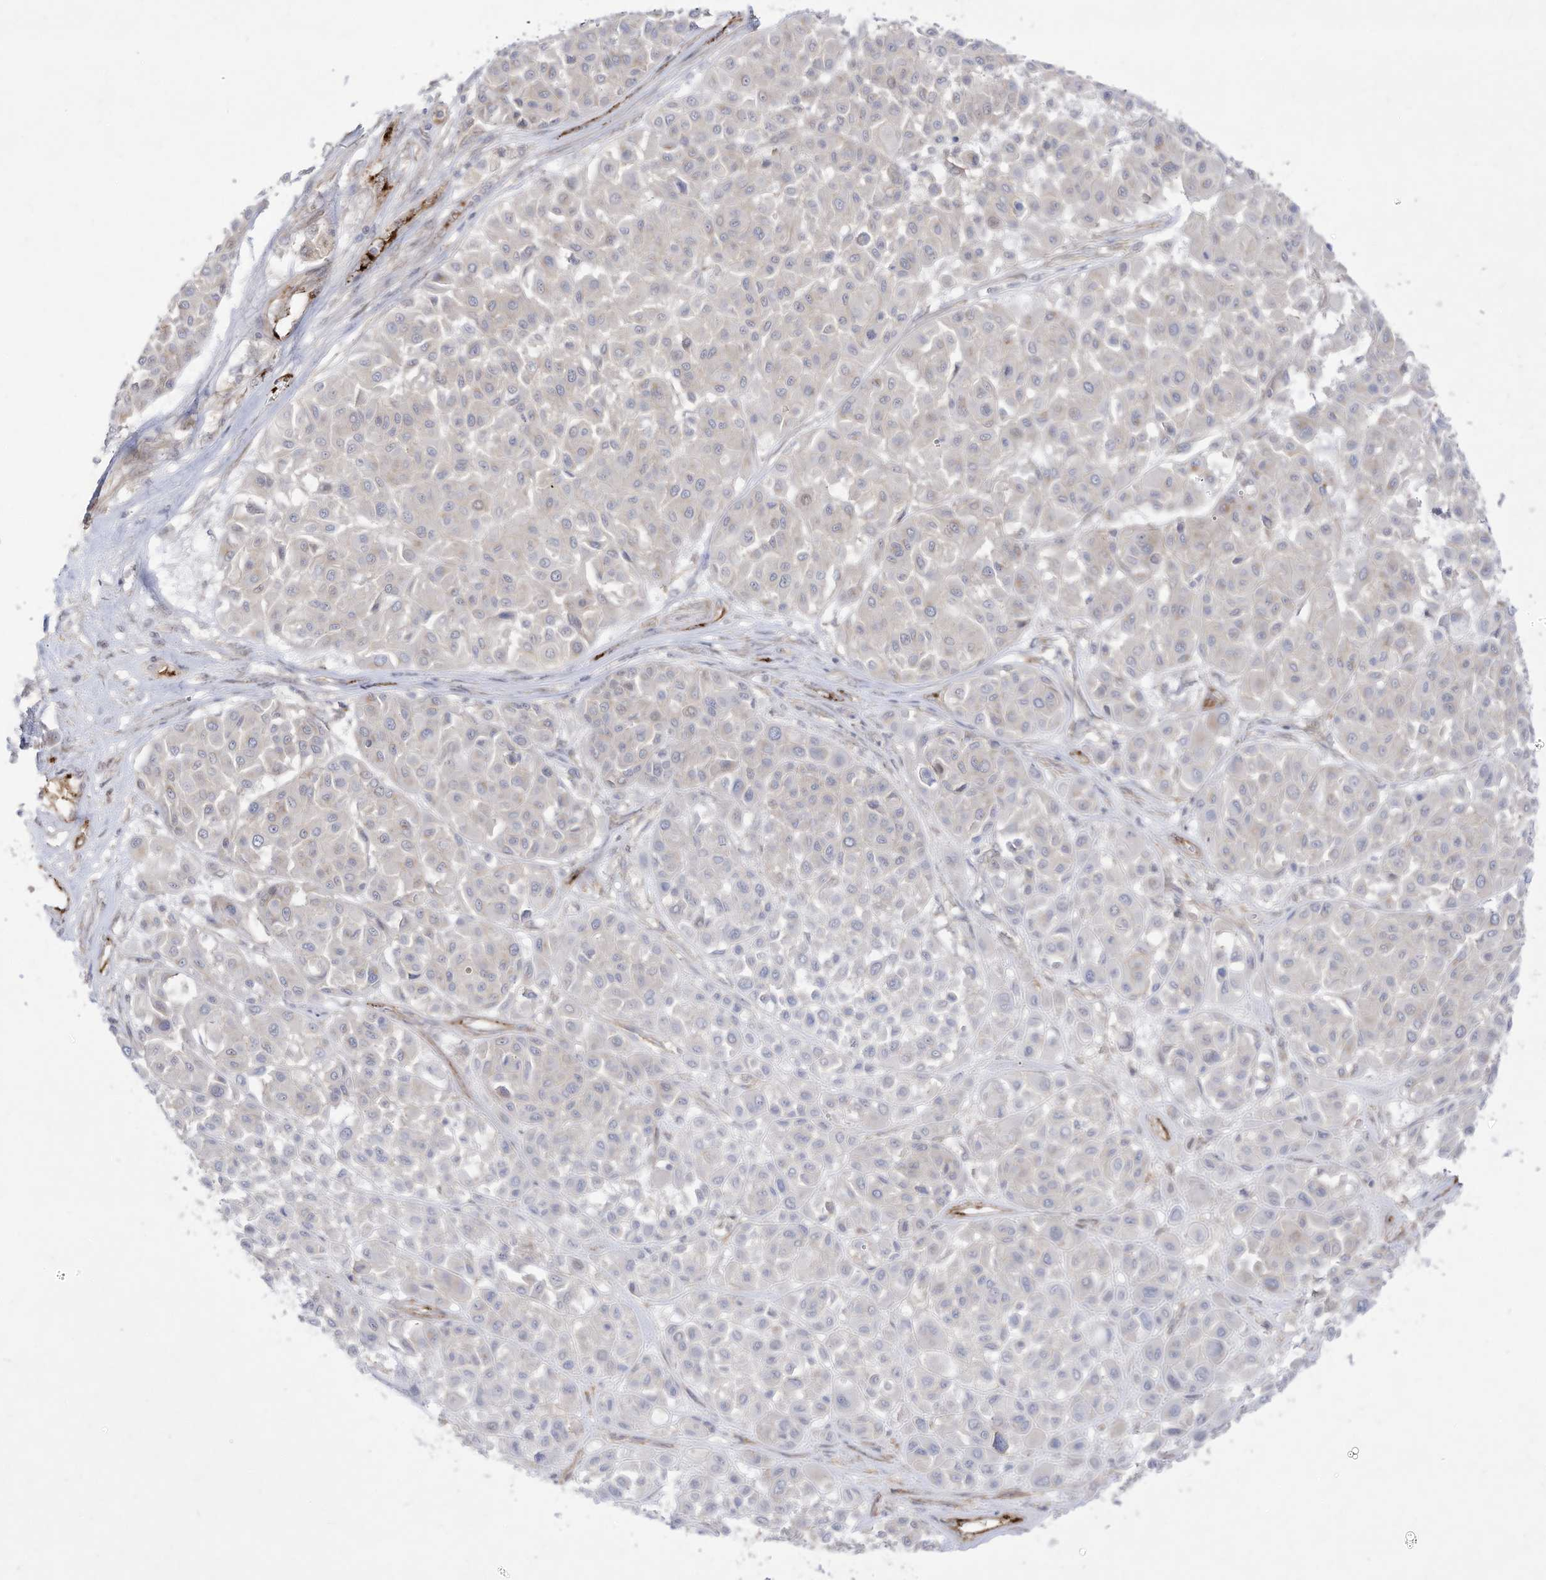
{"staining": {"intensity": "negative", "quantity": "none", "location": "none"}, "tissue": "melanoma", "cell_type": "Tumor cells", "image_type": "cancer", "snomed": [{"axis": "morphology", "description": "Malignant melanoma, Metastatic site"}, {"axis": "topography", "description": "Soft tissue"}], "caption": "Protein analysis of melanoma shows no significant expression in tumor cells.", "gene": "ZGRF1", "patient": {"sex": "male", "age": 41}}